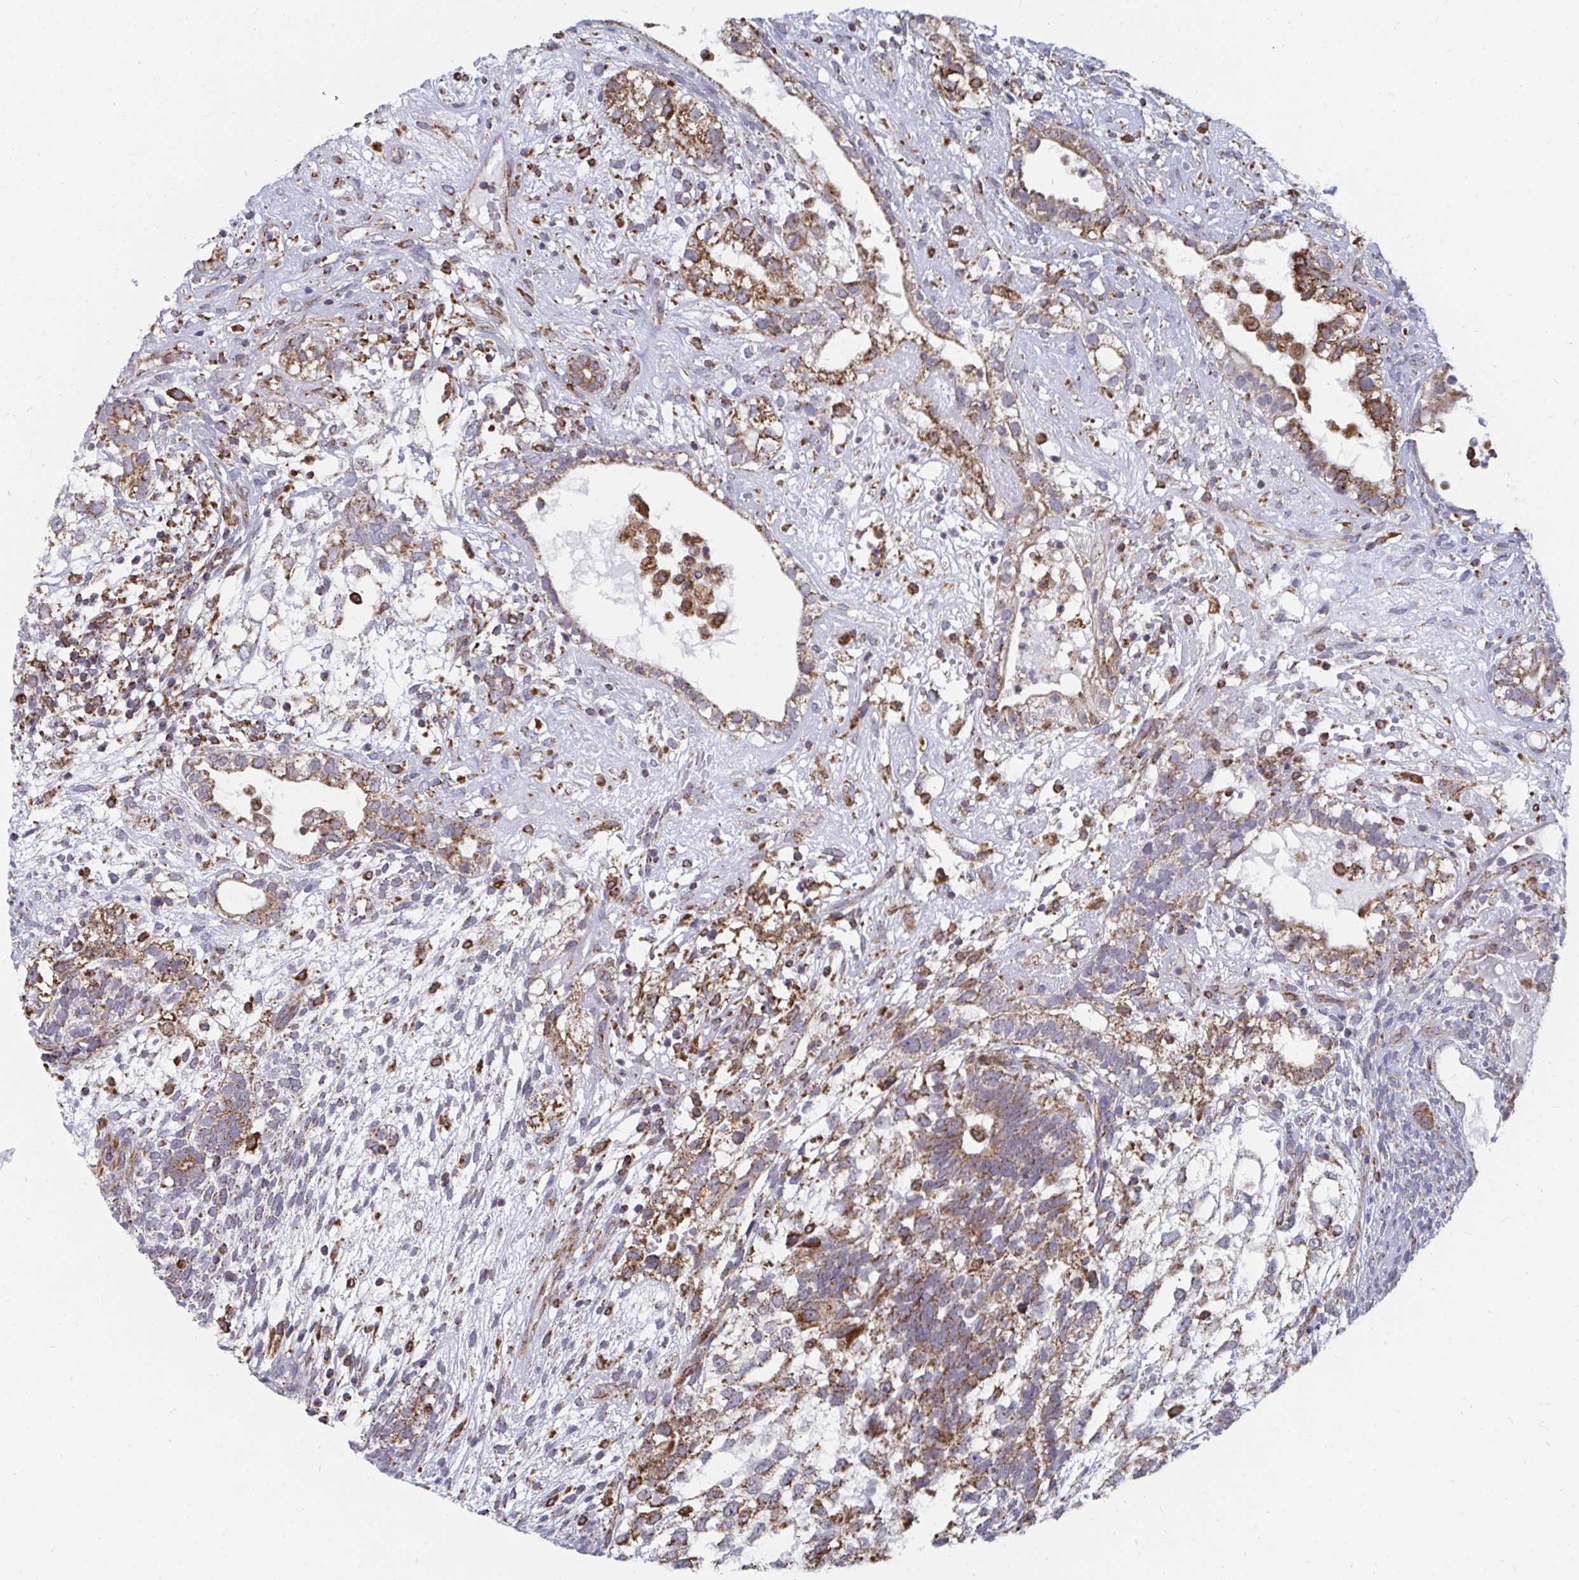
{"staining": {"intensity": "moderate", "quantity": ">75%", "location": "cytoplasmic/membranous"}, "tissue": "testis cancer", "cell_type": "Tumor cells", "image_type": "cancer", "snomed": [{"axis": "morphology", "description": "Seminoma, NOS"}, {"axis": "morphology", "description": "Carcinoma, Embryonal, NOS"}, {"axis": "topography", "description": "Testis"}], "caption": "Immunohistochemical staining of human testis cancer (seminoma) displays moderate cytoplasmic/membranous protein positivity in about >75% of tumor cells. (DAB = brown stain, brightfield microscopy at high magnification).", "gene": "ELAVL1", "patient": {"sex": "male", "age": 41}}